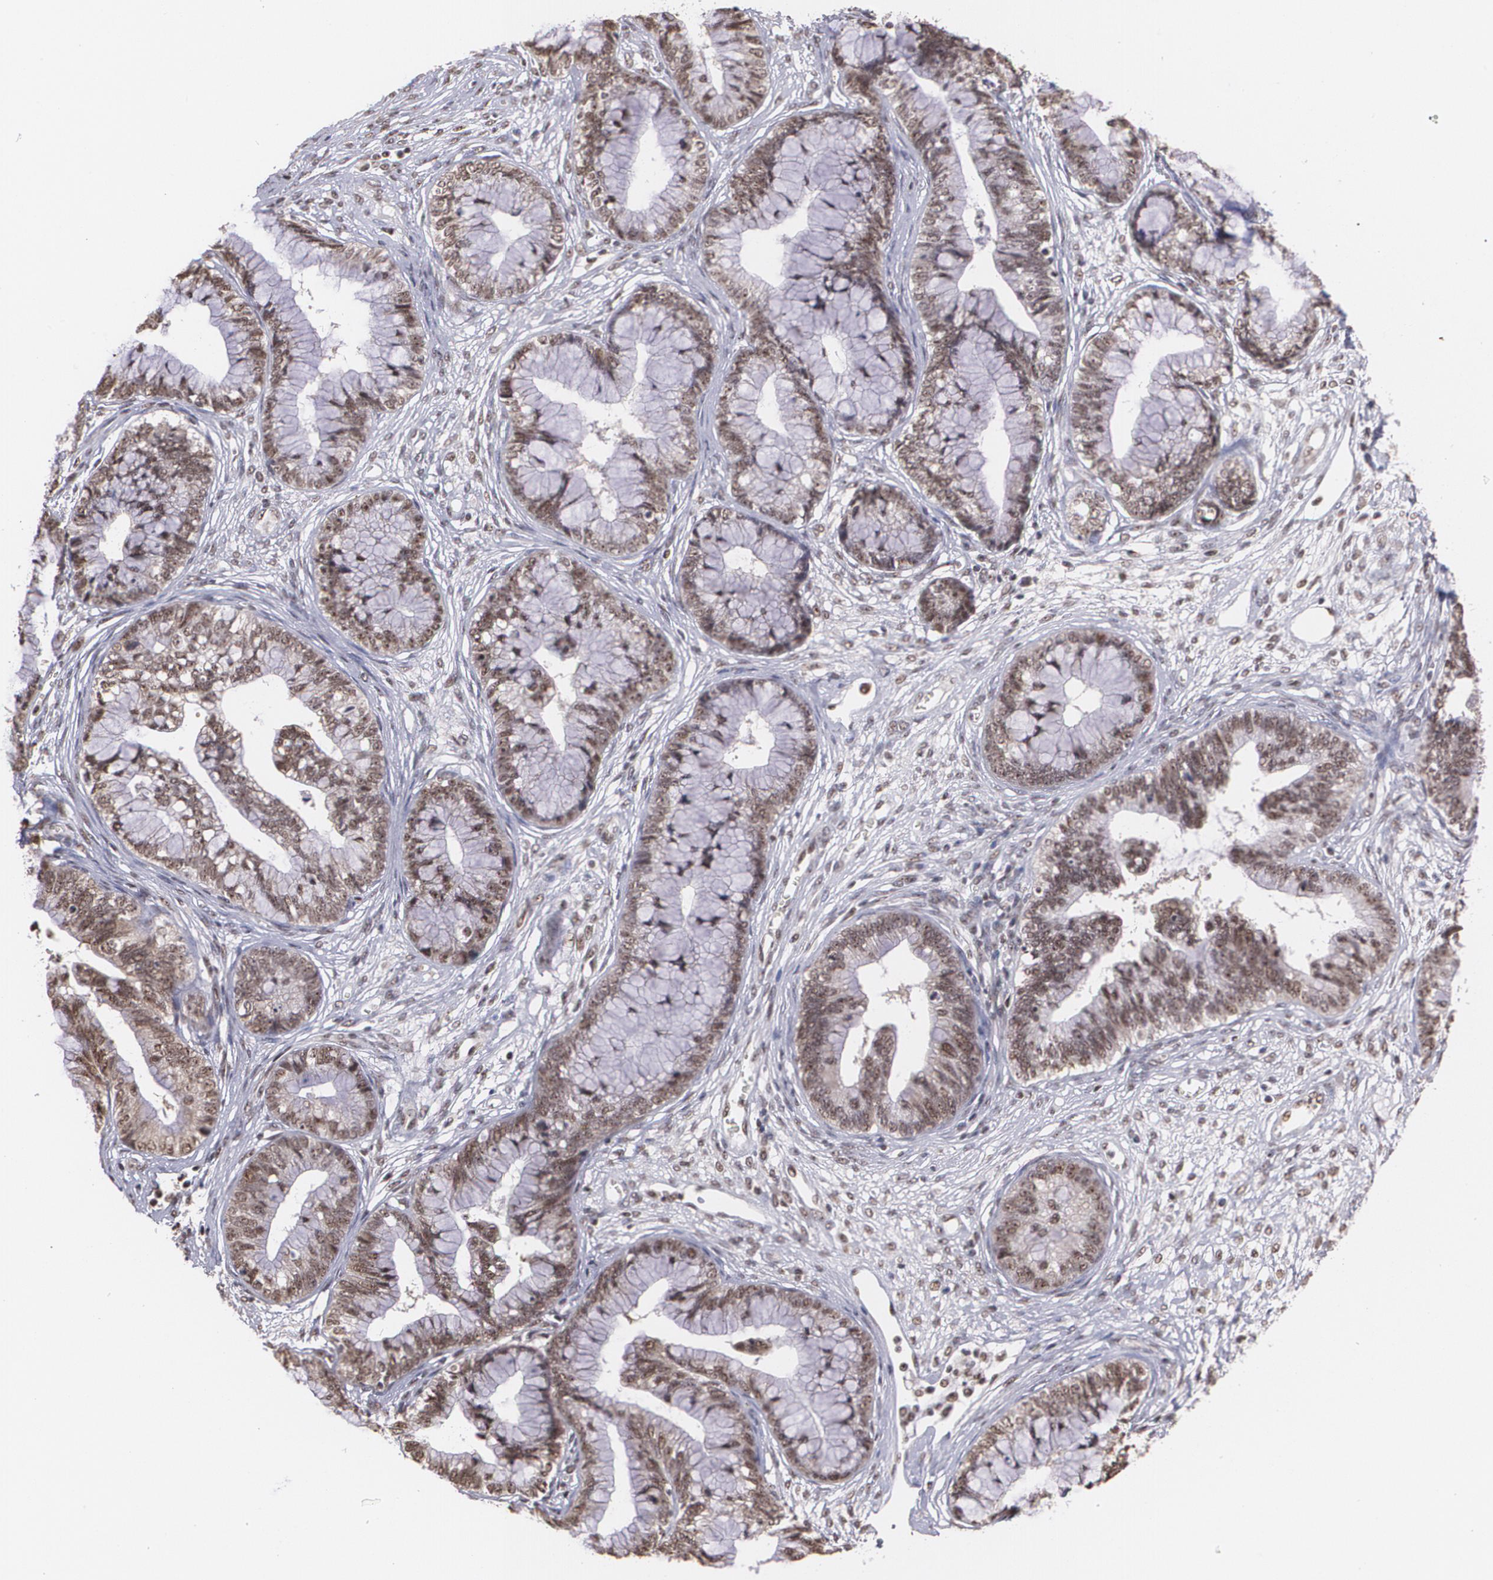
{"staining": {"intensity": "strong", "quantity": ">75%", "location": "cytoplasmic/membranous,nuclear"}, "tissue": "cervical cancer", "cell_type": "Tumor cells", "image_type": "cancer", "snomed": [{"axis": "morphology", "description": "Adenocarcinoma, NOS"}, {"axis": "topography", "description": "Cervix"}], "caption": "Protein staining reveals strong cytoplasmic/membranous and nuclear positivity in approximately >75% of tumor cells in adenocarcinoma (cervical).", "gene": "C6orf15", "patient": {"sex": "female", "age": 44}}